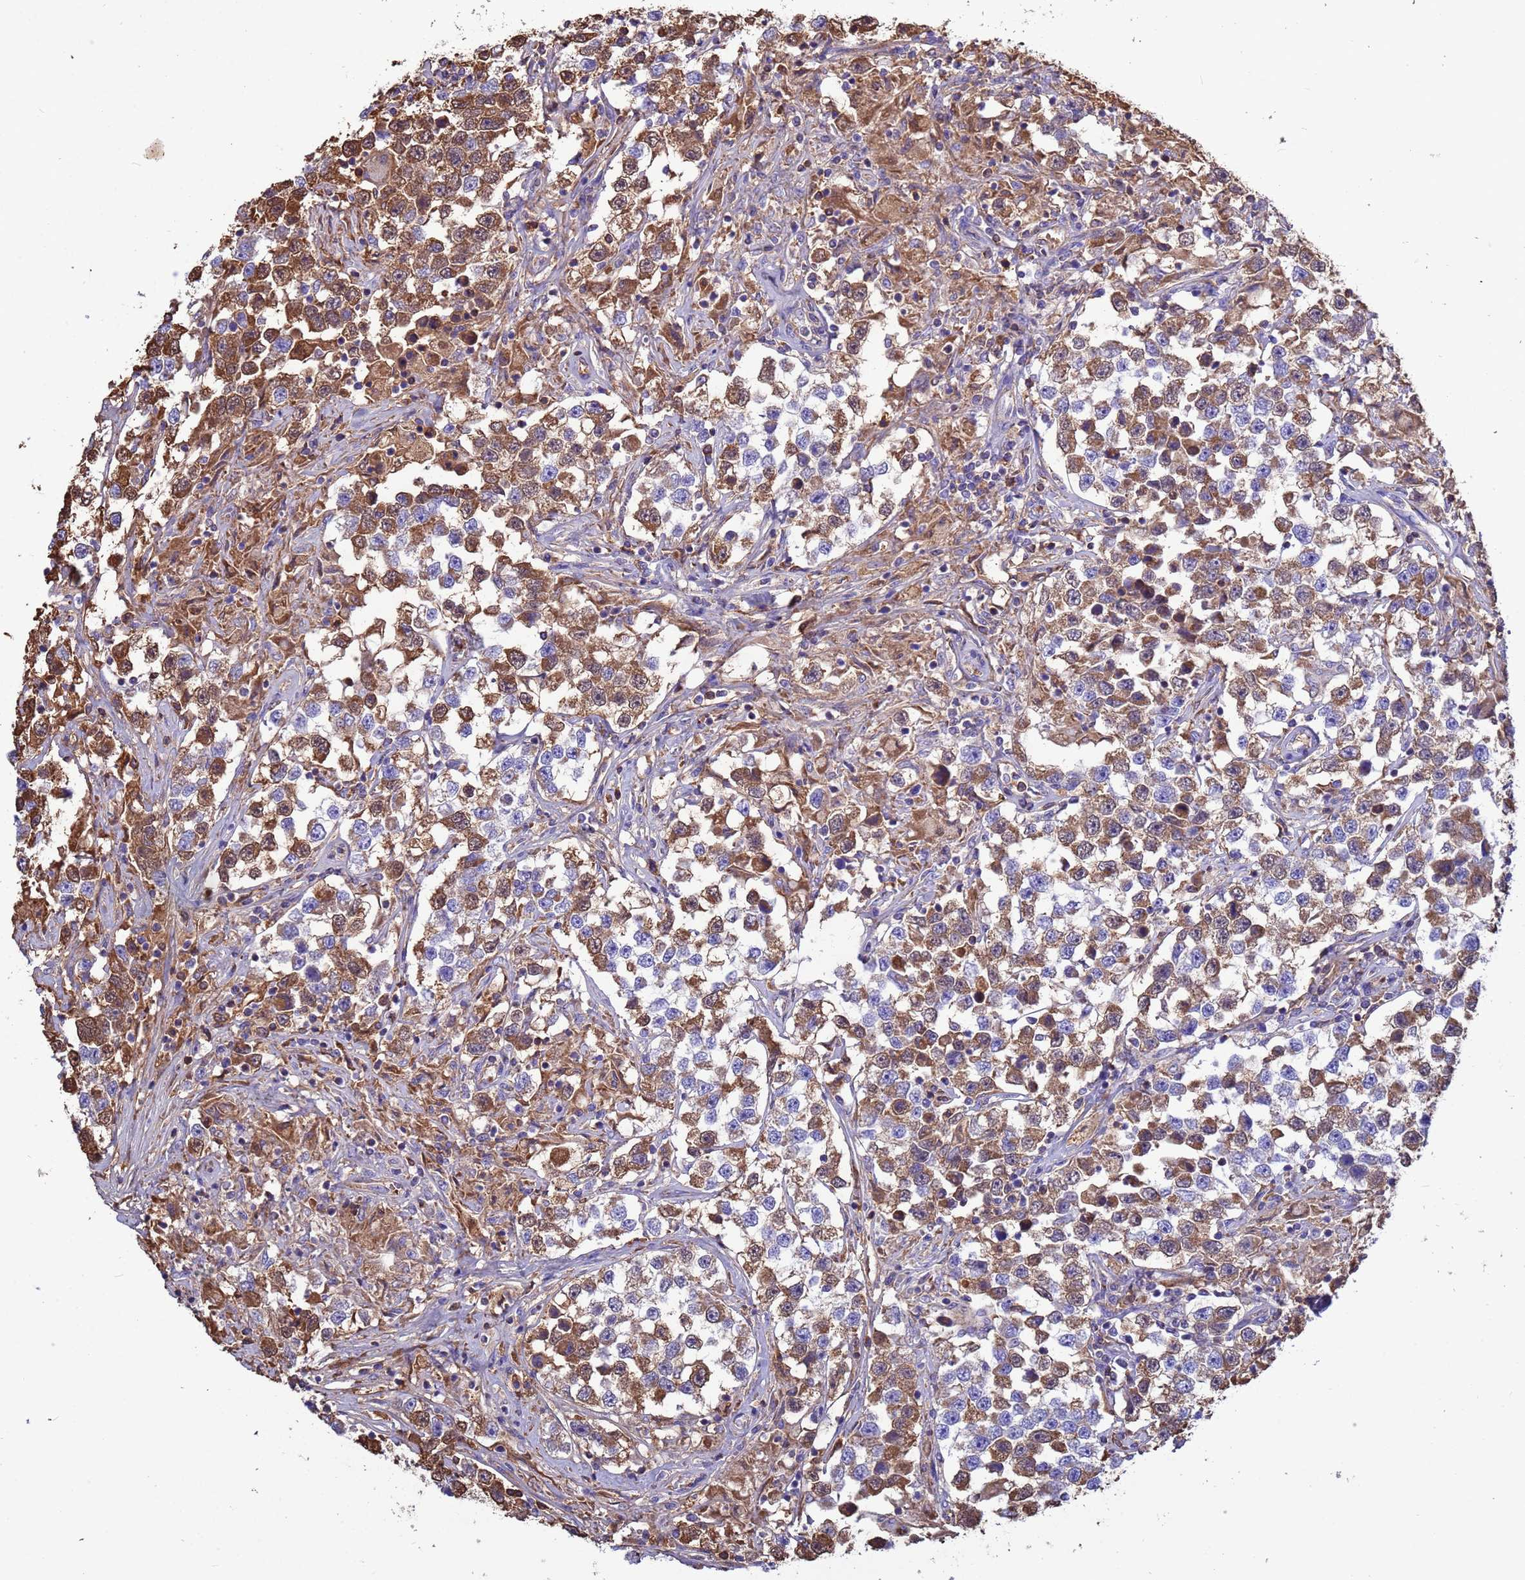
{"staining": {"intensity": "moderate", "quantity": "25%-75%", "location": "cytoplasmic/membranous"}, "tissue": "testis cancer", "cell_type": "Tumor cells", "image_type": "cancer", "snomed": [{"axis": "morphology", "description": "Seminoma, NOS"}, {"axis": "topography", "description": "Testis"}], "caption": "The micrograph shows staining of testis cancer (seminoma), revealing moderate cytoplasmic/membranous protein positivity (brown color) within tumor cells.", "gene": "GLUD1", "patient": {"sex": "male", "age": 46}}